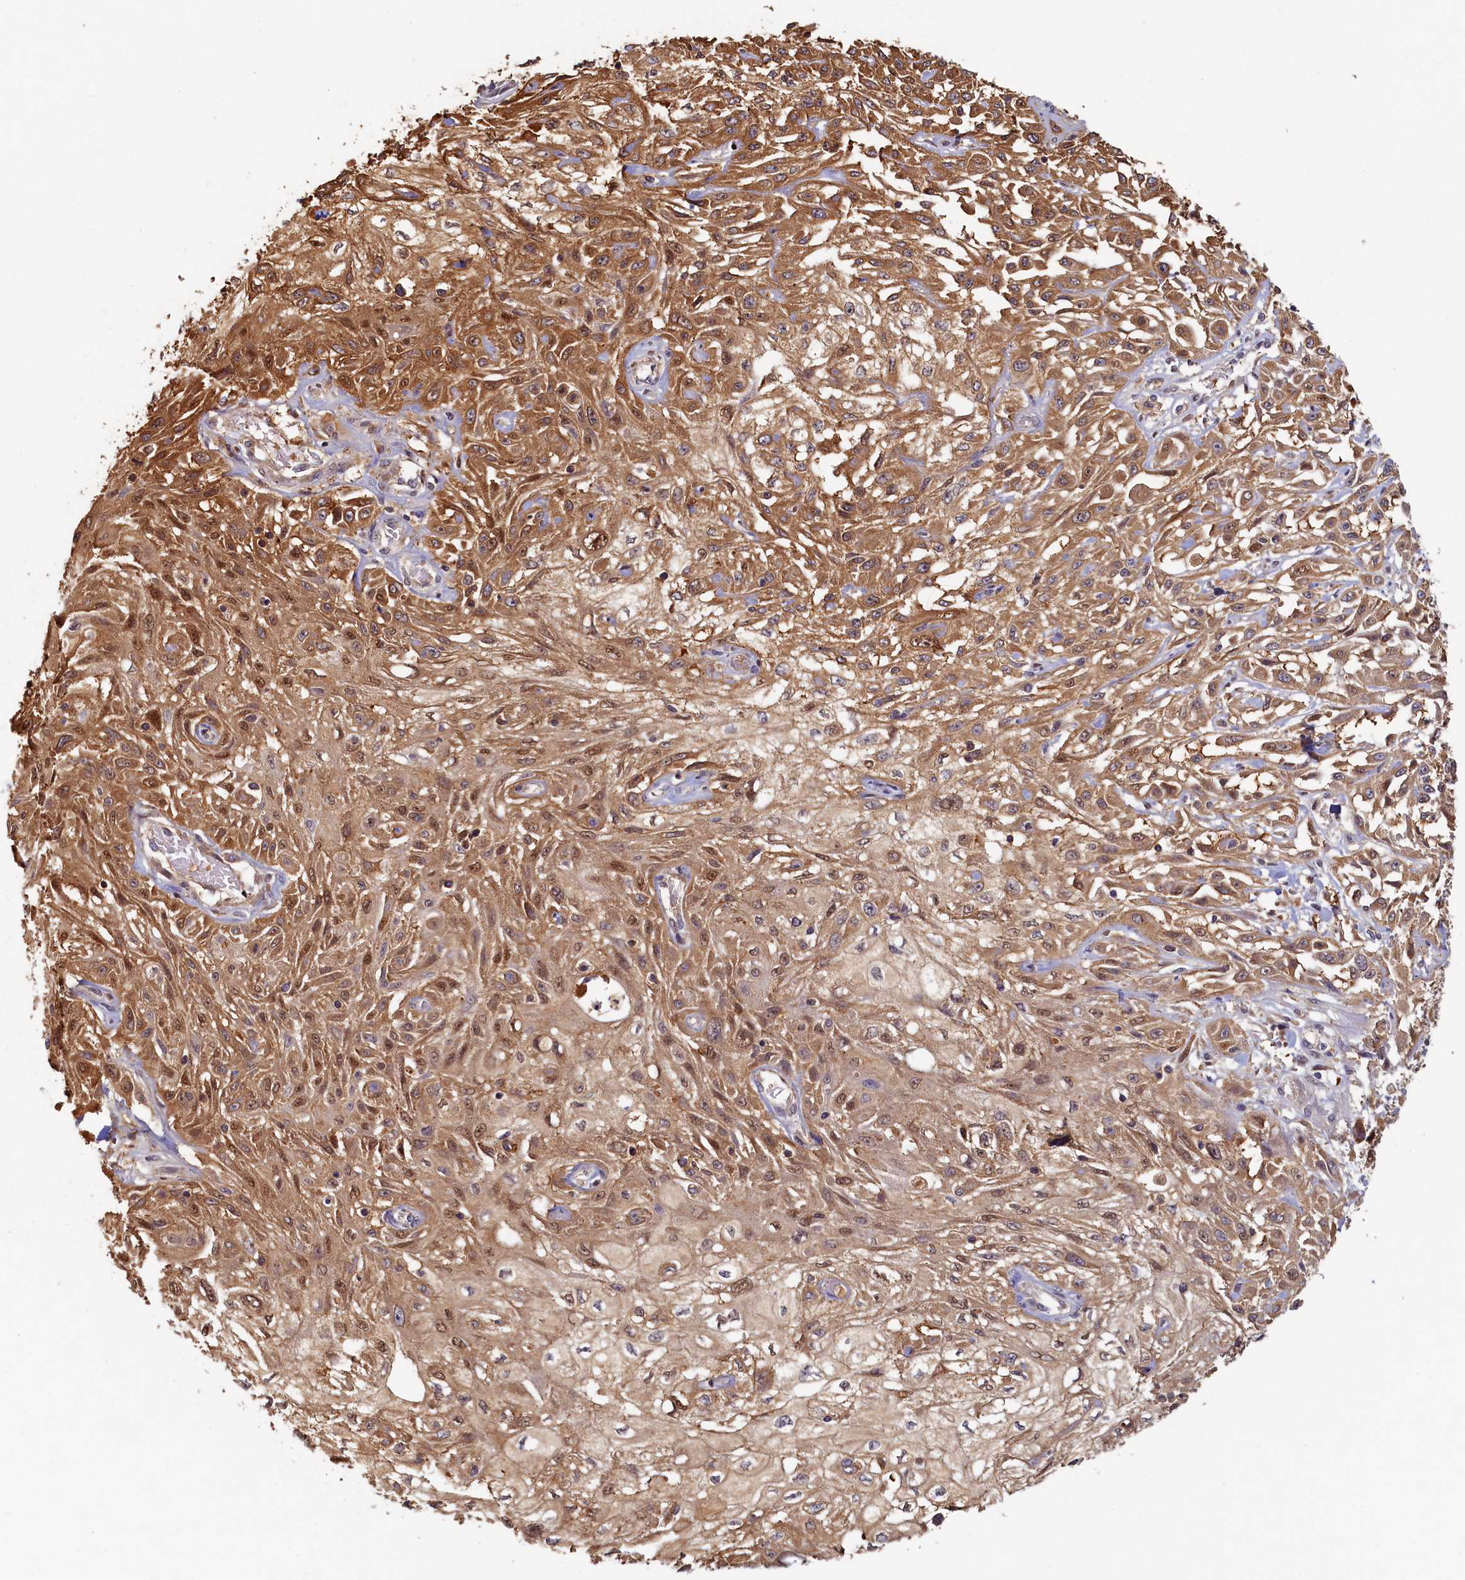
{"staining": {"intensity": "moderate", "quantity": ">75%", "location": "cytoplasmic/membranous"}, "tissue": "skin cancer", "cell_type": "Tumor cells", "image_type": "cancer", "snomed": [{"axis": "morphology", "description": "Squamous cell carcinoma, NOS"}, {"axis": "morphology", "description": "Squamous cell carcinoma, metastatic, NOS"}, {"axis": "topography", "description": "Skin"}, {"axis": "topography", "description": "Lymph node"}], "caption": "Immunohistochemical staining of human skin cancer (squamous cell carcinoma) shows medium levels of moderate cytoplasmic/membranous protein expression in approximately >75% of tumor cells.", "gene": "TIMM8B", "patient": {"sex": "male", "age": 75}}